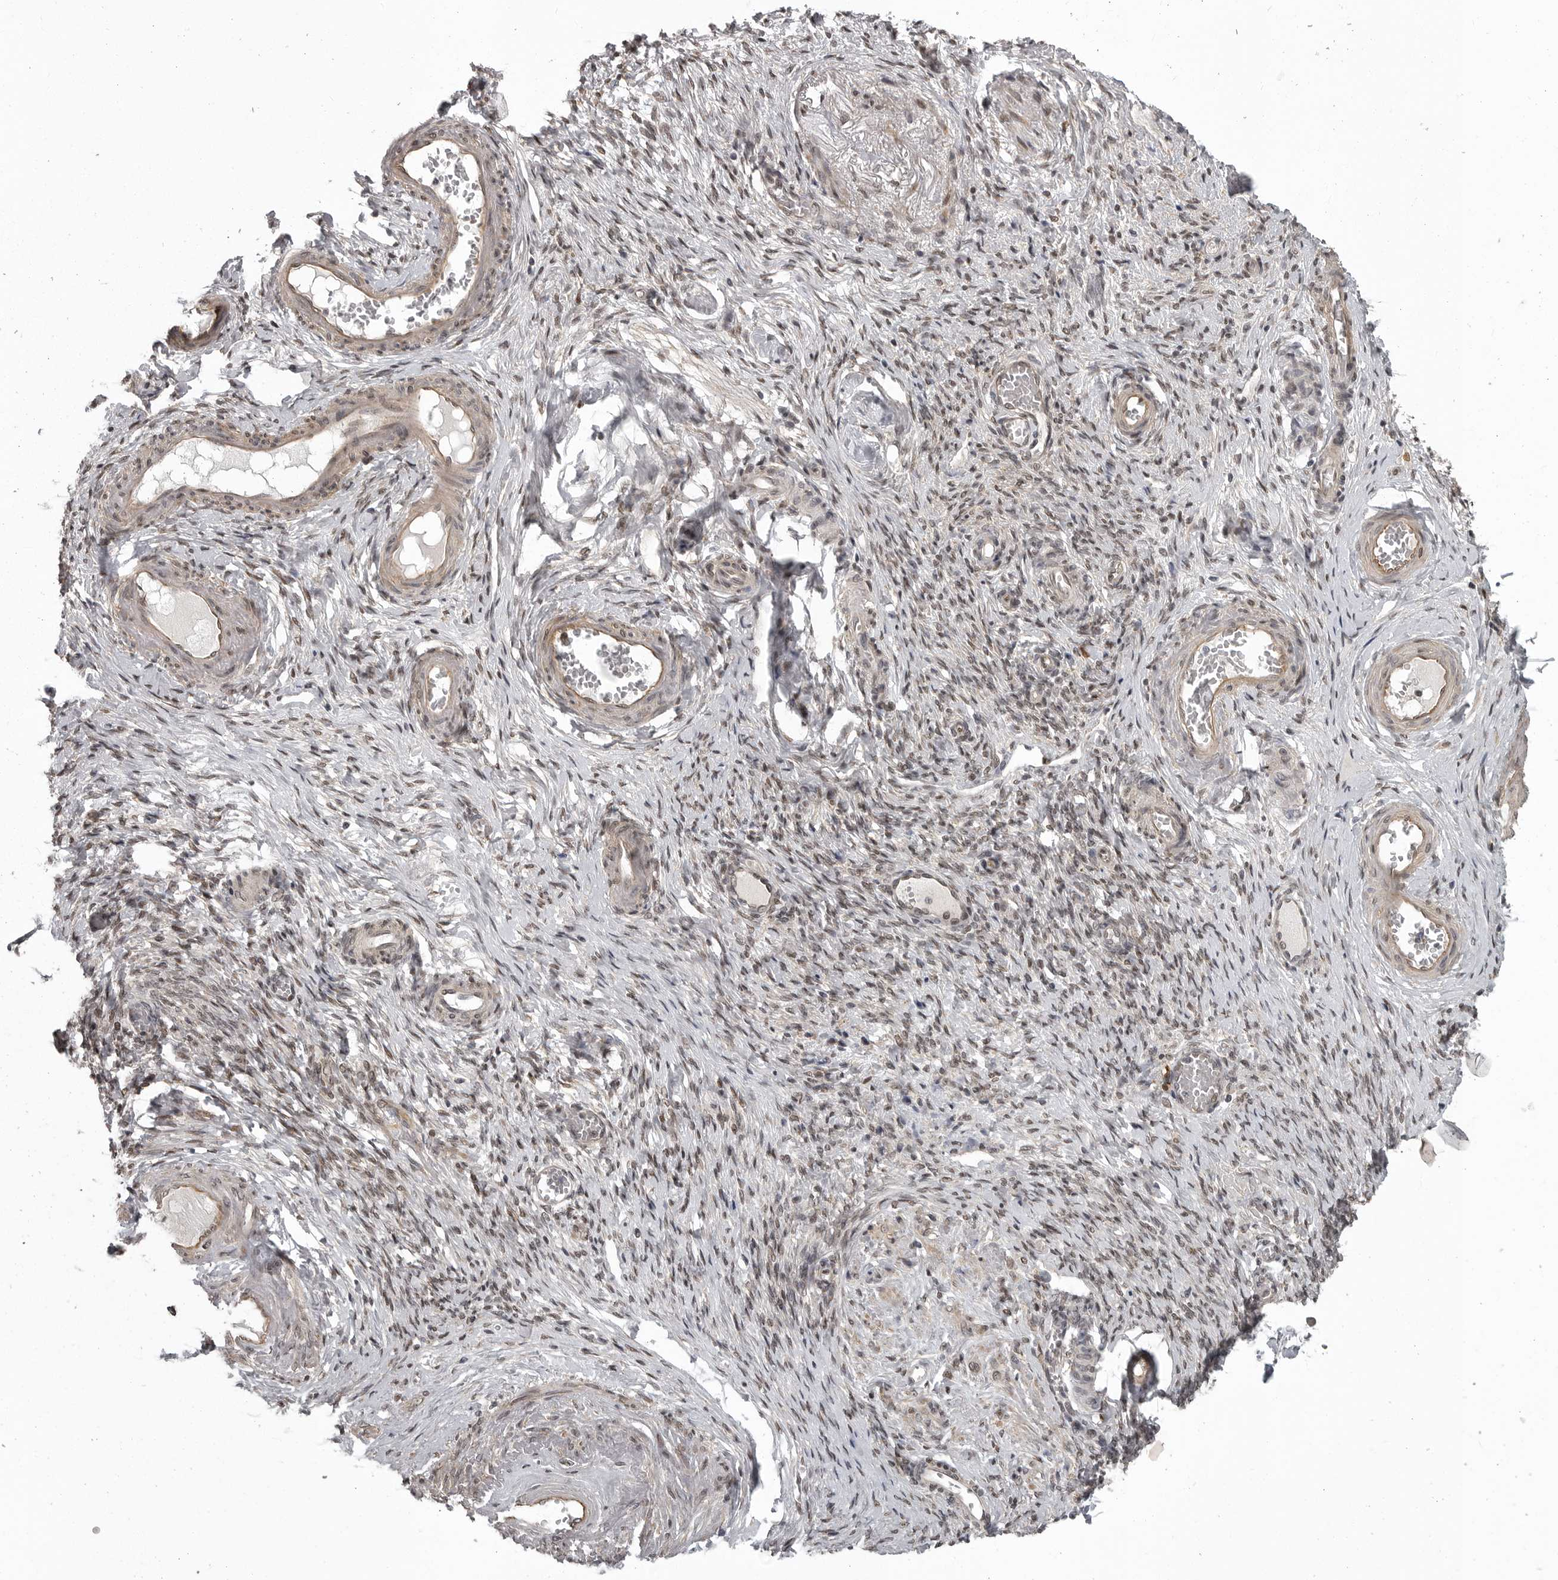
{"staining": {"intensity": "negative", "quantity": "none", "location": "none"}, "tissue": "adipose tissue", "cell_type": "Adipocytes", "image_type": "normal", "snomed": [{"axis": "morphology", "description": "Normal tissue, NOS"}, {"axis": "topography", "description": "Vascular tissue"}, {"axis": "topography", "description": "Fallopian tube"}, {"axis": "topography", "description": "Ovary"}], "caption": "This is an IHC image of unremarkable human adipose tissue. There is no staining in adipocytes.", "gene": "SNX16", "patient": {"sex": "female", "age": 67}}